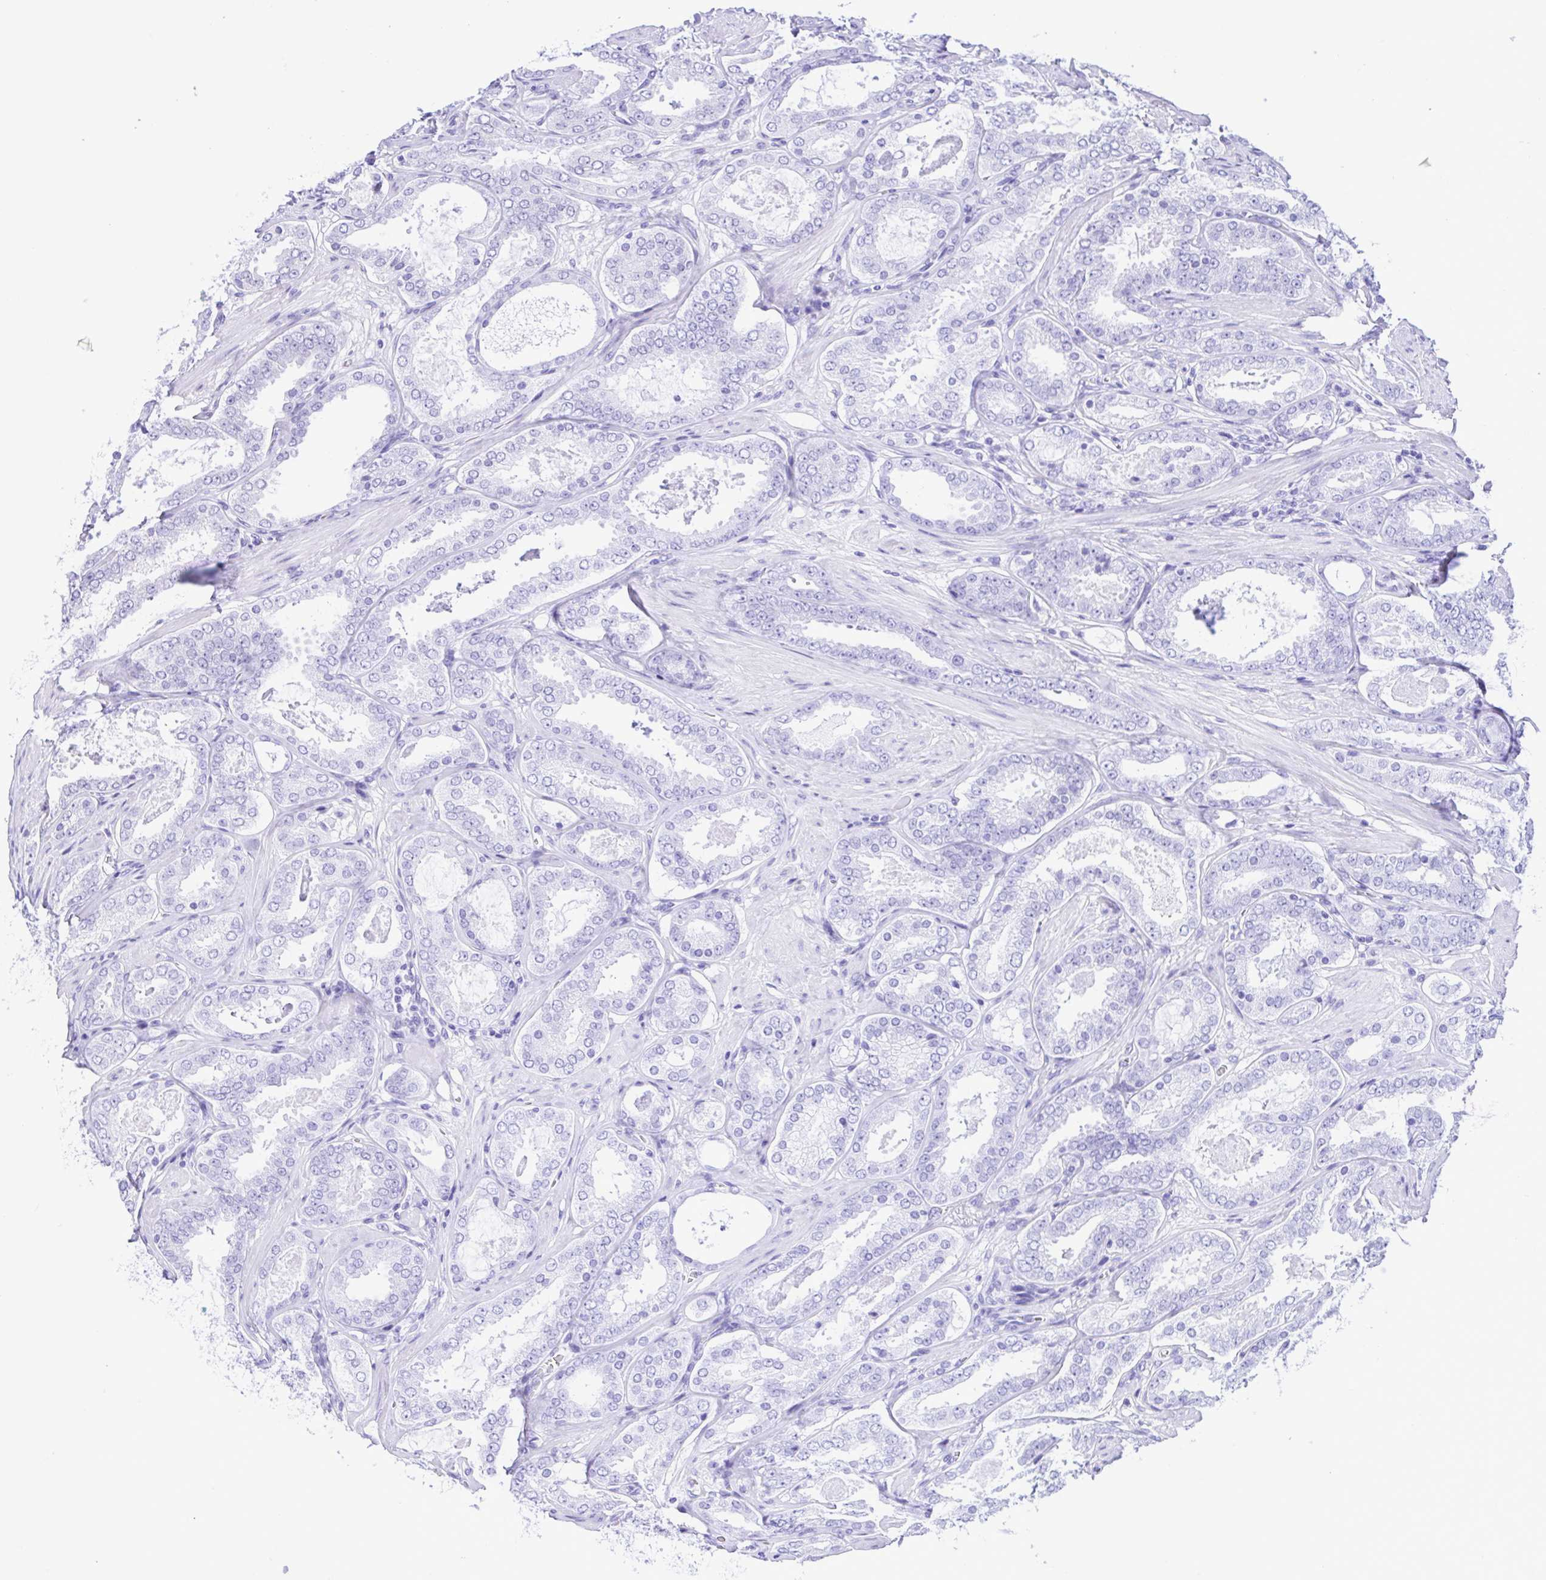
{"staining": {"intensity": "negative", "quantity": "none", "location": "none"}, "tissue": "prostate cancer", "cell_type": "Tumor cells", "image_type": "cancer", "snomed": [{"axis": "morphology", "description": "Adenocarcinoma, High grade"}, {"axis": "topography", "description": "Prostate"}], "caption": "Prostate adenocarcinoma (high-grade) was stained to show a protein in brown. There is no significant positivity in tumor cells. (Brightfield microscopy of DAB (3,3'-diaminobenzidine) IHC at high magnification).", "gene": "TGM3", "patient": {"sex": "male", "age": 63}}